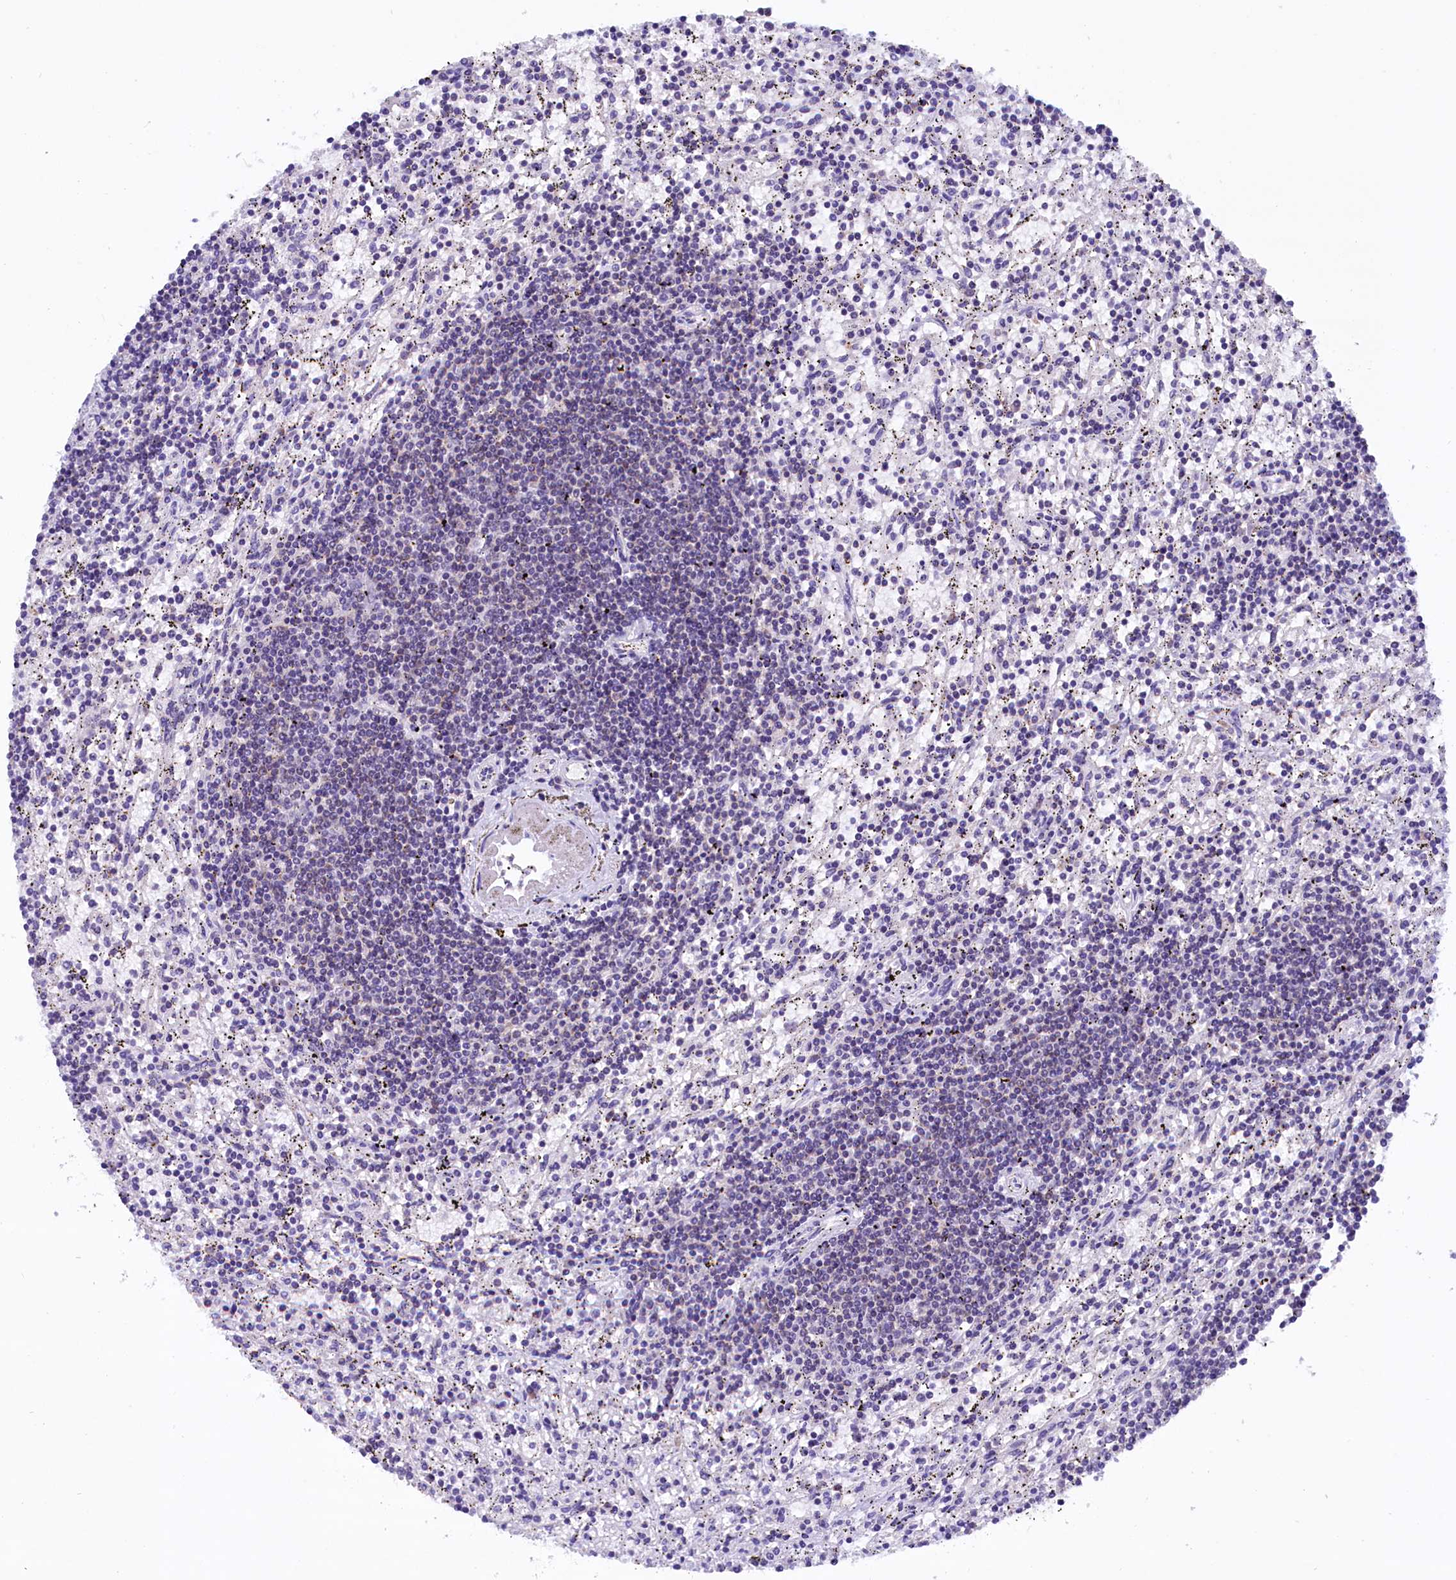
{"staining": {"intensity": "negative", "quantity": "none", "location": "none"}, "tissue": "lymphoma", "cell_type": "Tumor cells", "image_type": "cancer", "snomed": [{"axis": "morphology", "description": "Malignant lymphoma, non-Hodgkin's type, Low grade"}, {"axis": "topography", "description": "Spleen"}], "caption": "DAB (3,3'-diaminobenzidine) immunohistochemical staining of lymphoma reveals no significant staining in tumor cells.", "gene": "ABAT", "patient": {"sex": "male", "age": 76}}